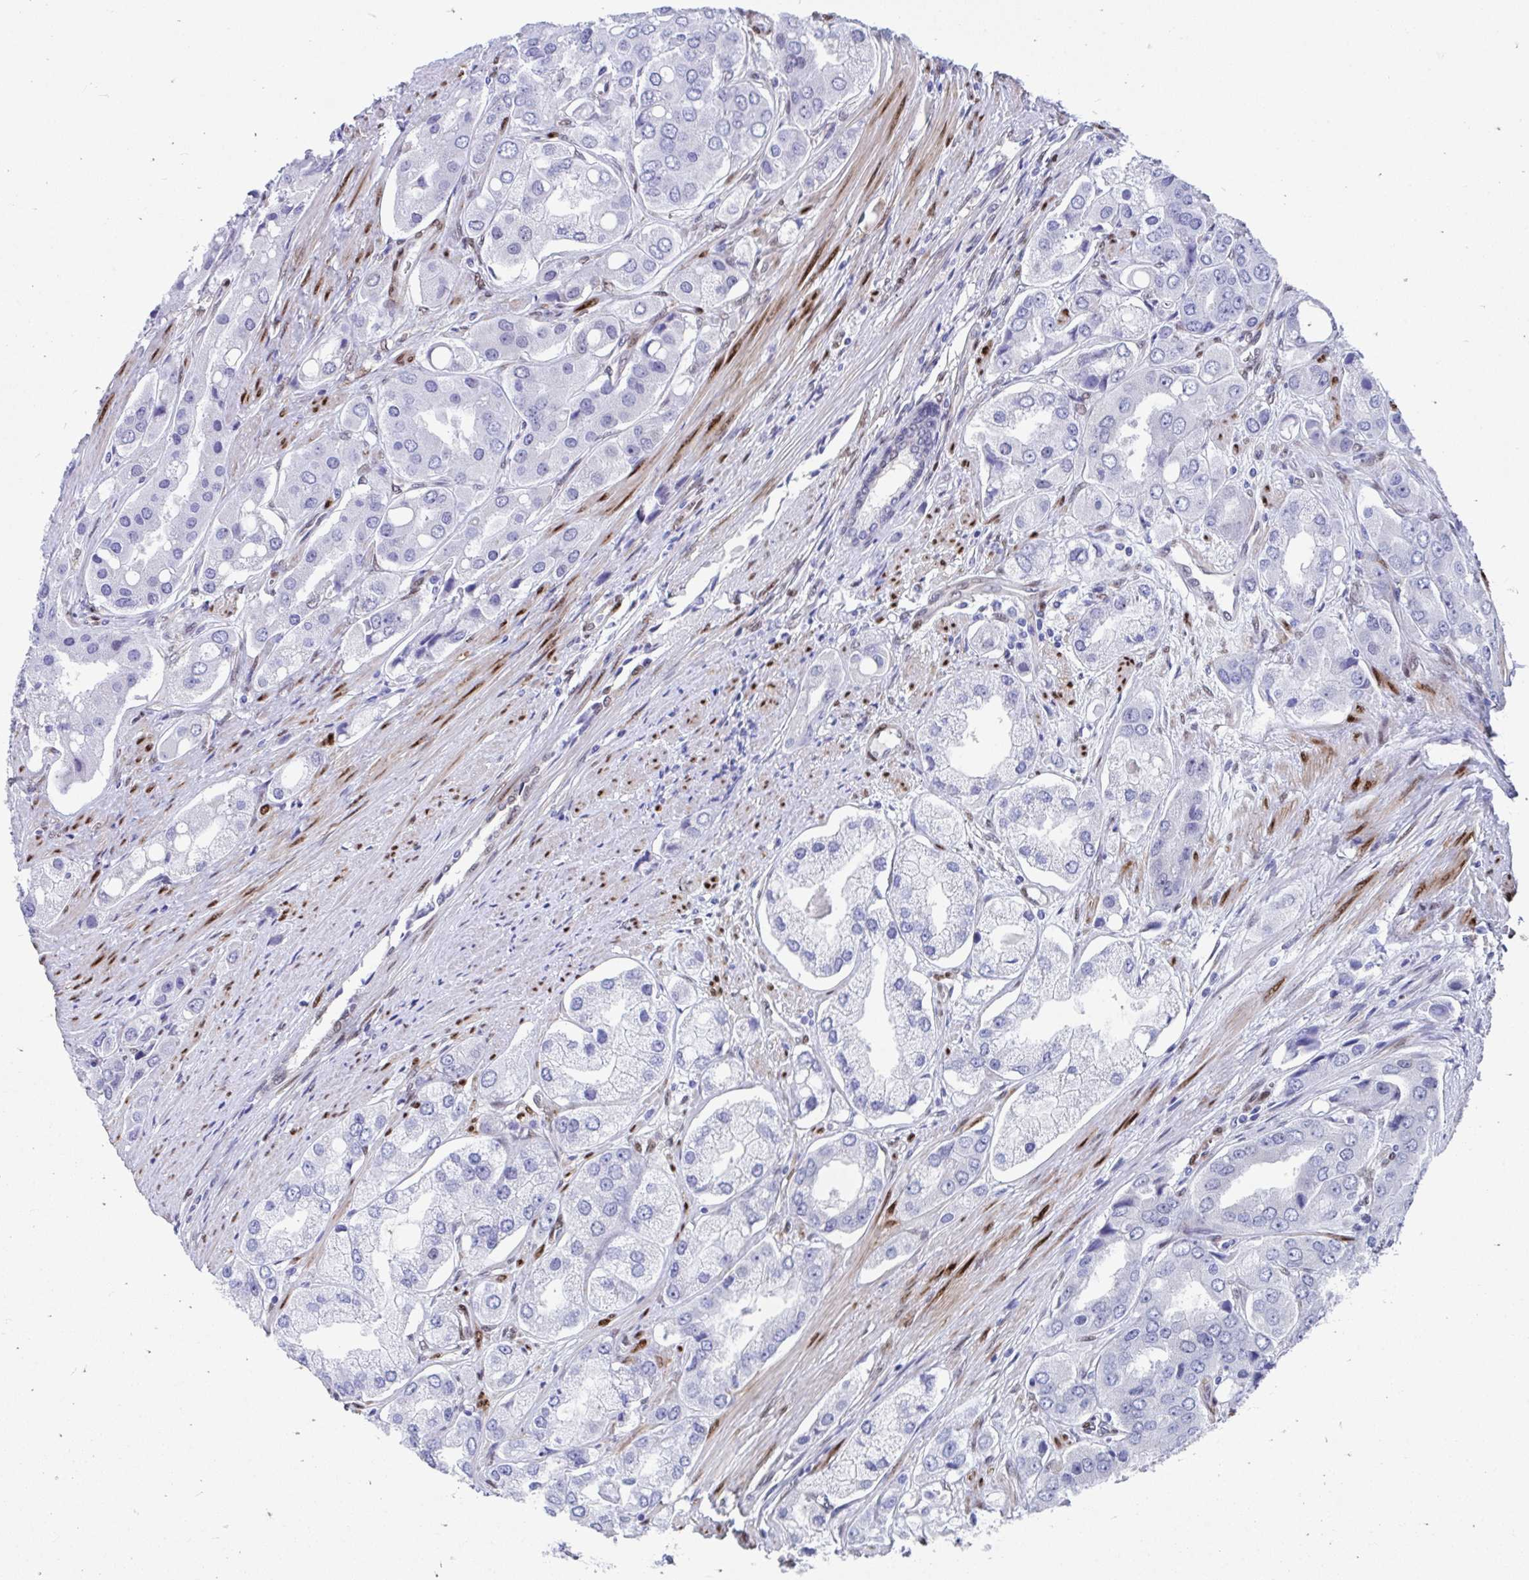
{"staining": {"intensity": "negative", "quantity": "none", "location": "none"}, "tissue": "prostate cancer", "cell_type": "Tumor cells", "image_type": "cancer", "snomed": [{"axis": "morphology", "description": "Adenocarcinoma, Low grade"}, {"axis": "topography", "description": "Prostate"}], "caption": "Immunohistochemistry (IHC) histopathology image of neoplastic tissue: human prostate cancer (low-grade adenocarcinoma) stained with DAB (3,3'-diaminobenzidine) reveals no significant protein staining in tumor cells.", "gene": "RBPMS", "patient": {"sex": "male", "age": 69}}